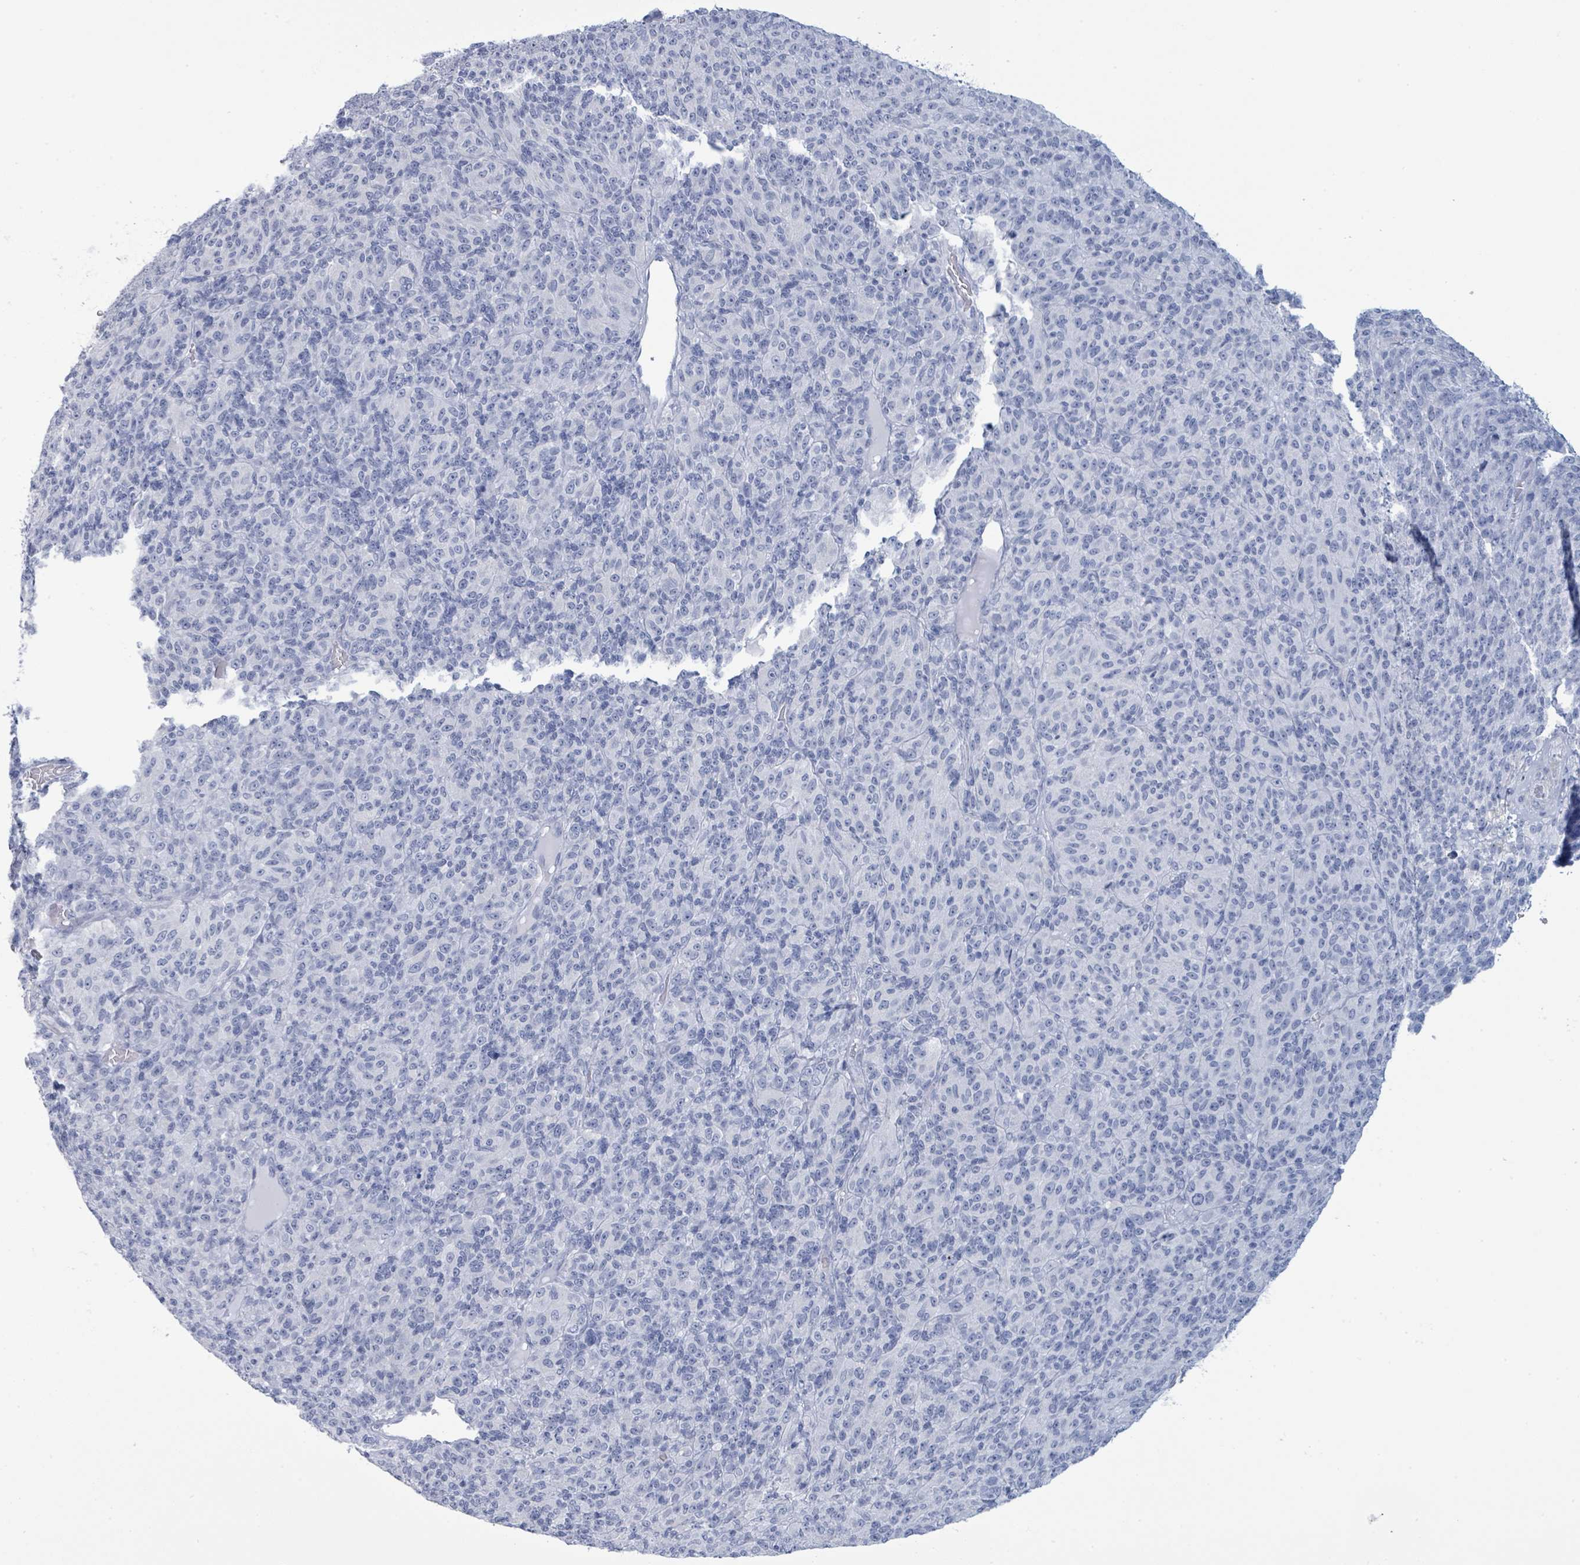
{"staining": {"intensity": "negative", "quantity": "none", "location": "none"}, "tissue": "melanoma", "cell_type": "Tumor cells", "image_type": "cancer", "snomed": [{"axis": "morphology", "description": "Malignant melanoma, Metastatic site"}, {"axis": "topography", "description": "Brain"}], "caption": "Immunohistochemical staining of human malignant melanoma (metastatic site) displays no significant positivity in tumor cells.", "gene": "PGA3", "patient": {"sex": "female", "age": 56}}